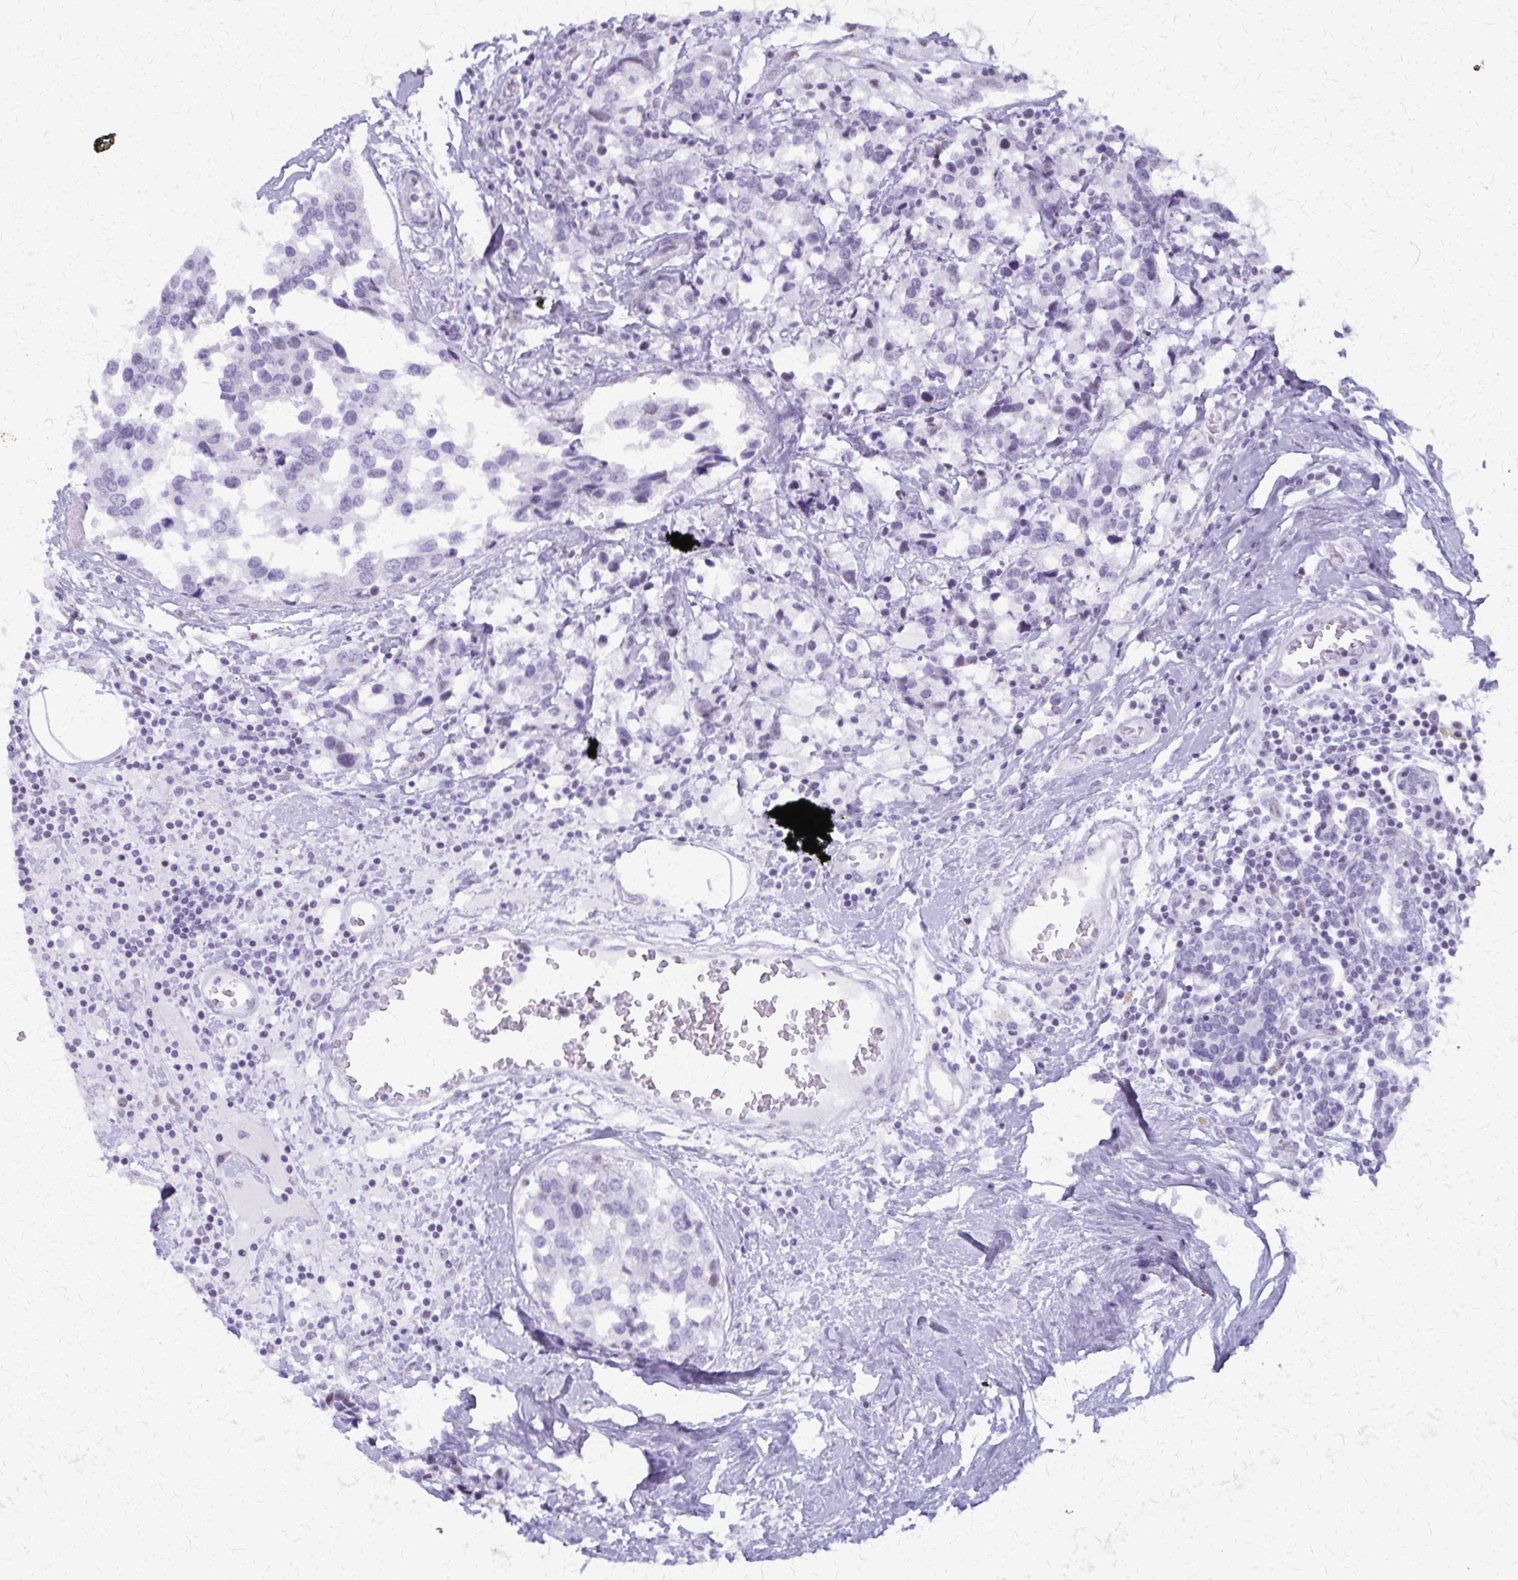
{"staining": {"intensity": "negative", "quantity": "none", "location": "none"}, "tissue": "breast cancer", "cell_type": "Tumor cells", "image_type": "cancer", "snomed": [{"axis": "morphology", "description": "Lobular carcinoma"}, {"axis": "topography", "description": "Breast"}], "caption": "Immunohistochemistry (IHC) of lobular carcinoma (breast) demonstrates no staining in tumor cells. Nuclei are stained in blue.", "gene": "FAM162B", "patient": {"sex": "female", "age": 59}}